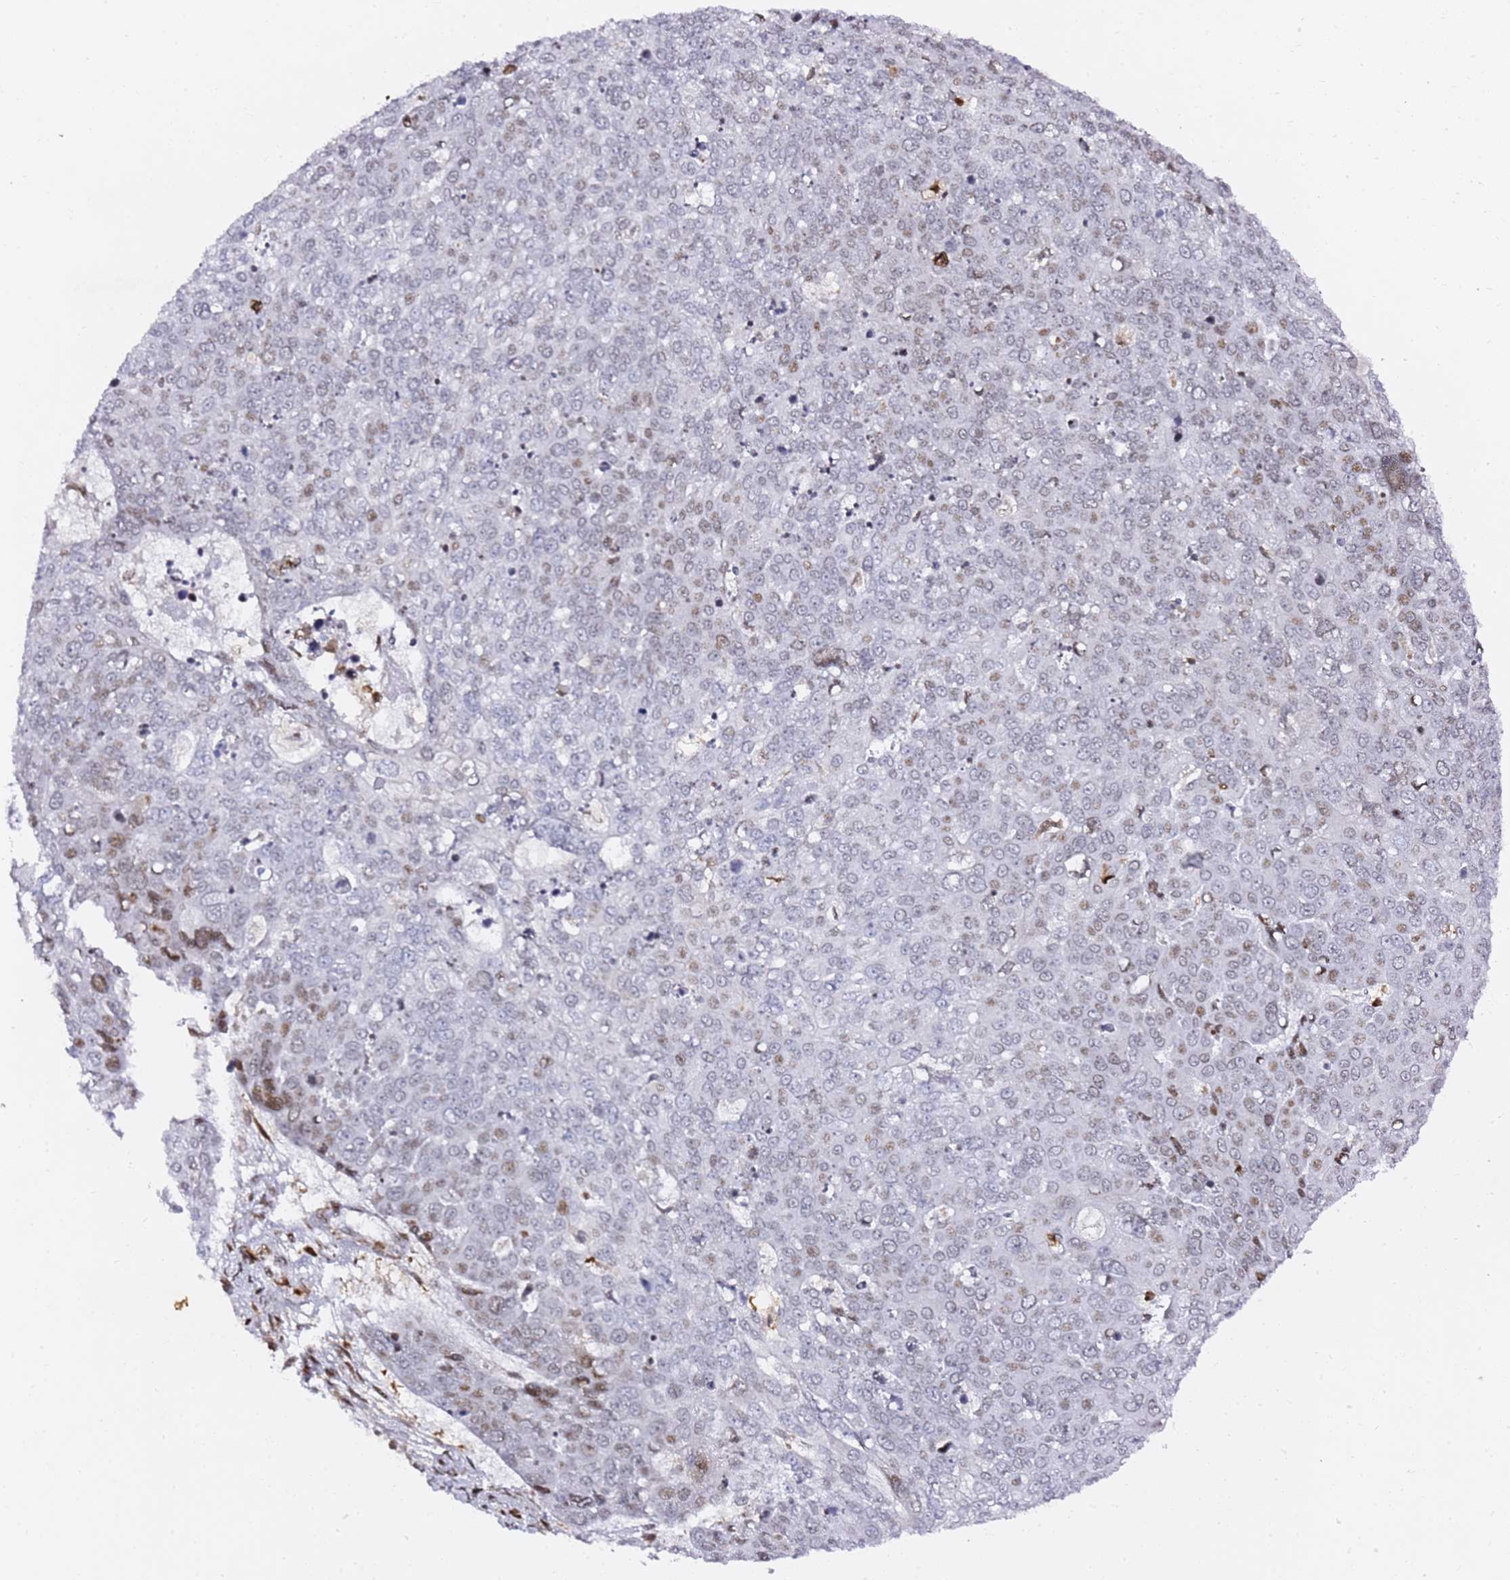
{"staining": {"intensity": "weak", "quantity": "<25%", "location": "nuclear"}, "tissue": "skin cancer", "cell_type": "Tumor cells", "image_type": "cancer", "snomed": [{"axis": "morphology", "description": "Squamous cell carcinoma, NOS"}, {"axis": "topography", "description": "Skin"}], "caption": "Tumor cells show no significant protein staining in skin cancer (squamous cell carcinoma). (DAB immunohistochemistry (IHC) visualized using brightfield microscopy, high magnification).", "gene": "GBP2", "patient": {"sex": "male", "age": 71}}